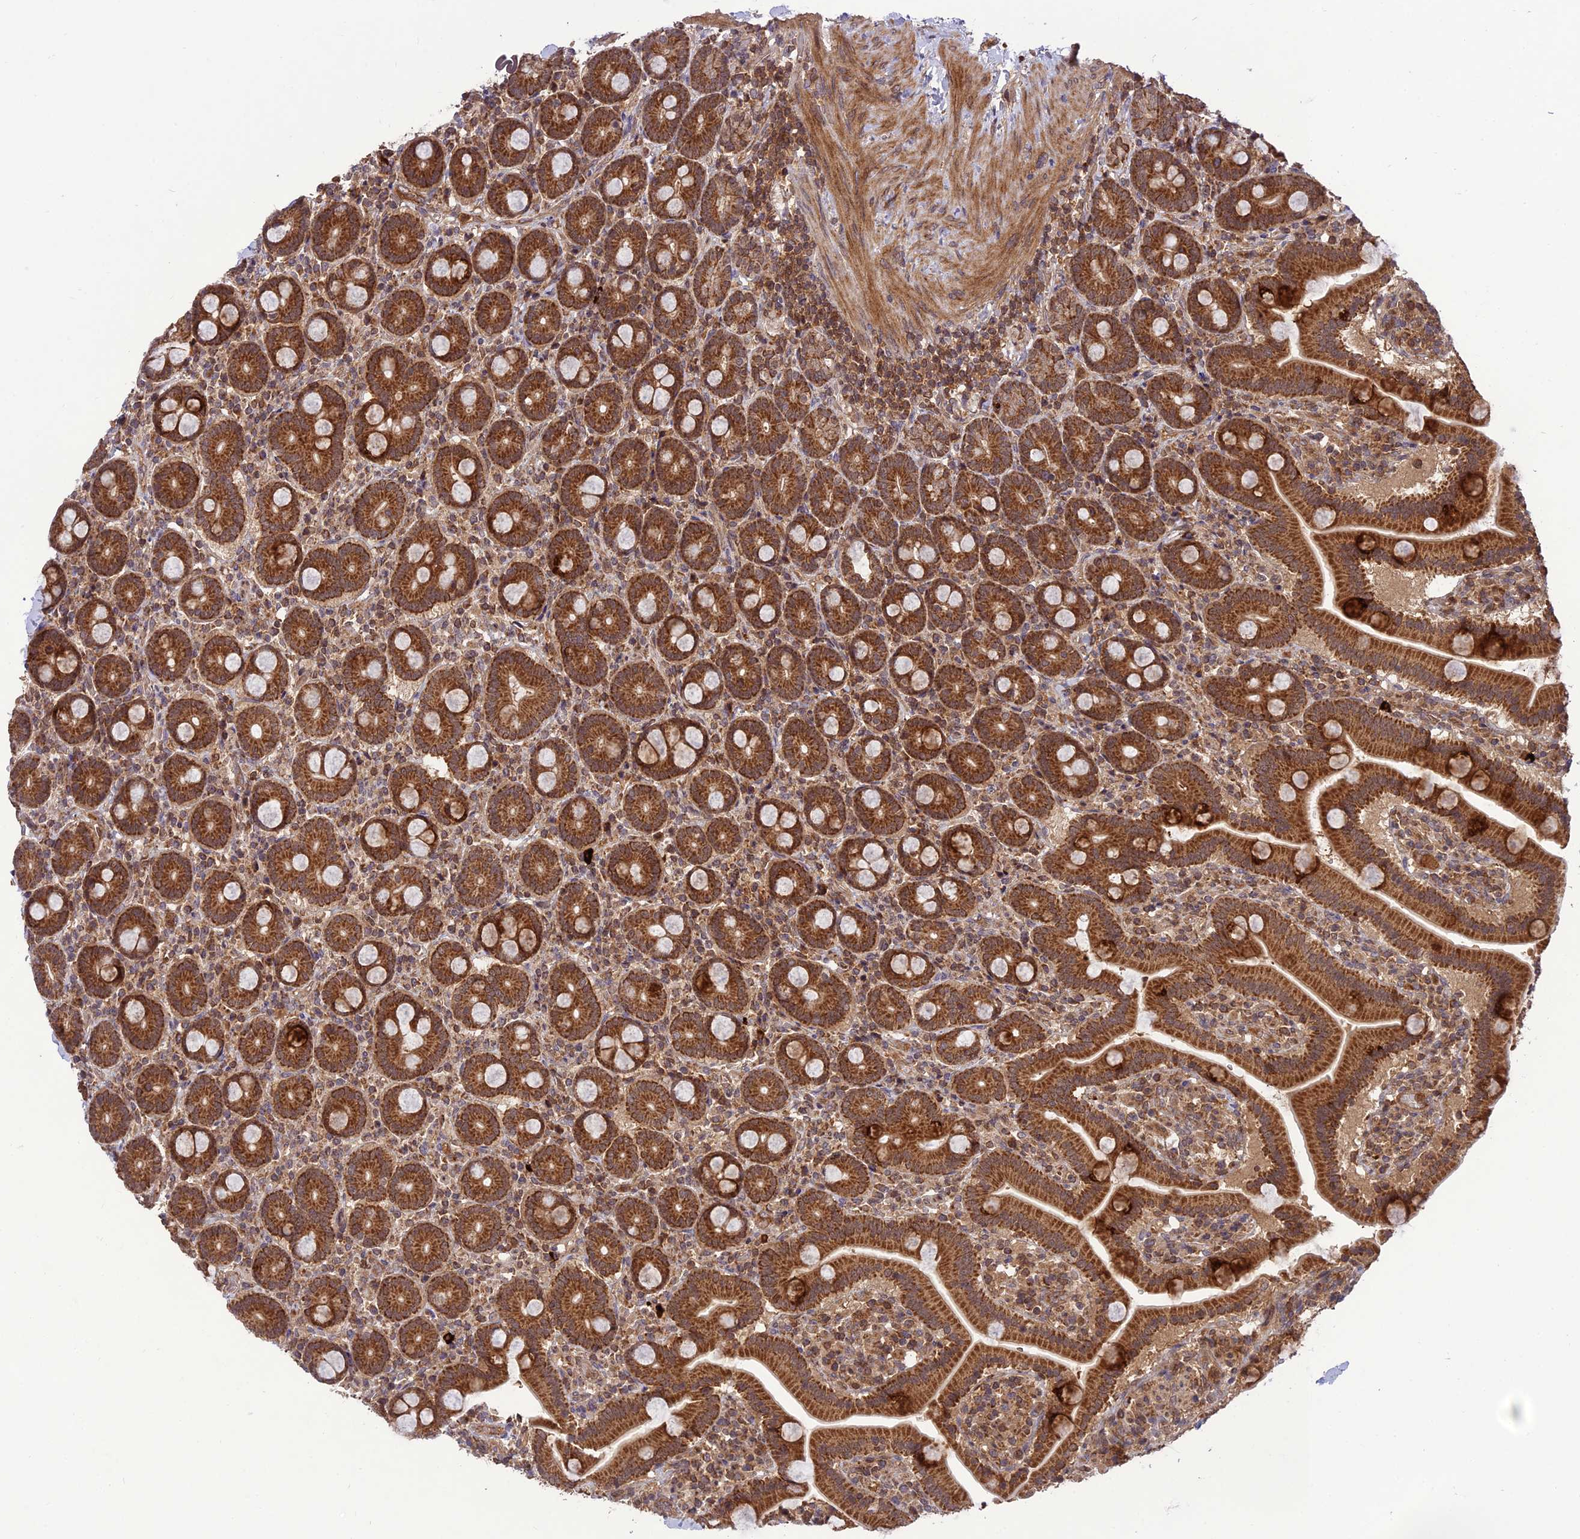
{"staining": {"intensity": "strong", "quantity": ">75%", "location": "cytoplasmic/membranous"}, "tissue": "duodenum", "cell_type": "Glandular cells", "image_type": "normal", "snomed": [{"axis": "morphology", "description": "Normal tissue, NOS"}, {"axis": "topography", "description": "Duodenum"}], "caption": "Brown immunohistochemical staining in normal duodenum exhibits strong cytoplasmic/membranous staining in approximately >75% of glandular cells.", "gene": "NDUFC1", "patient": {"sex": "male", "age": 55}}